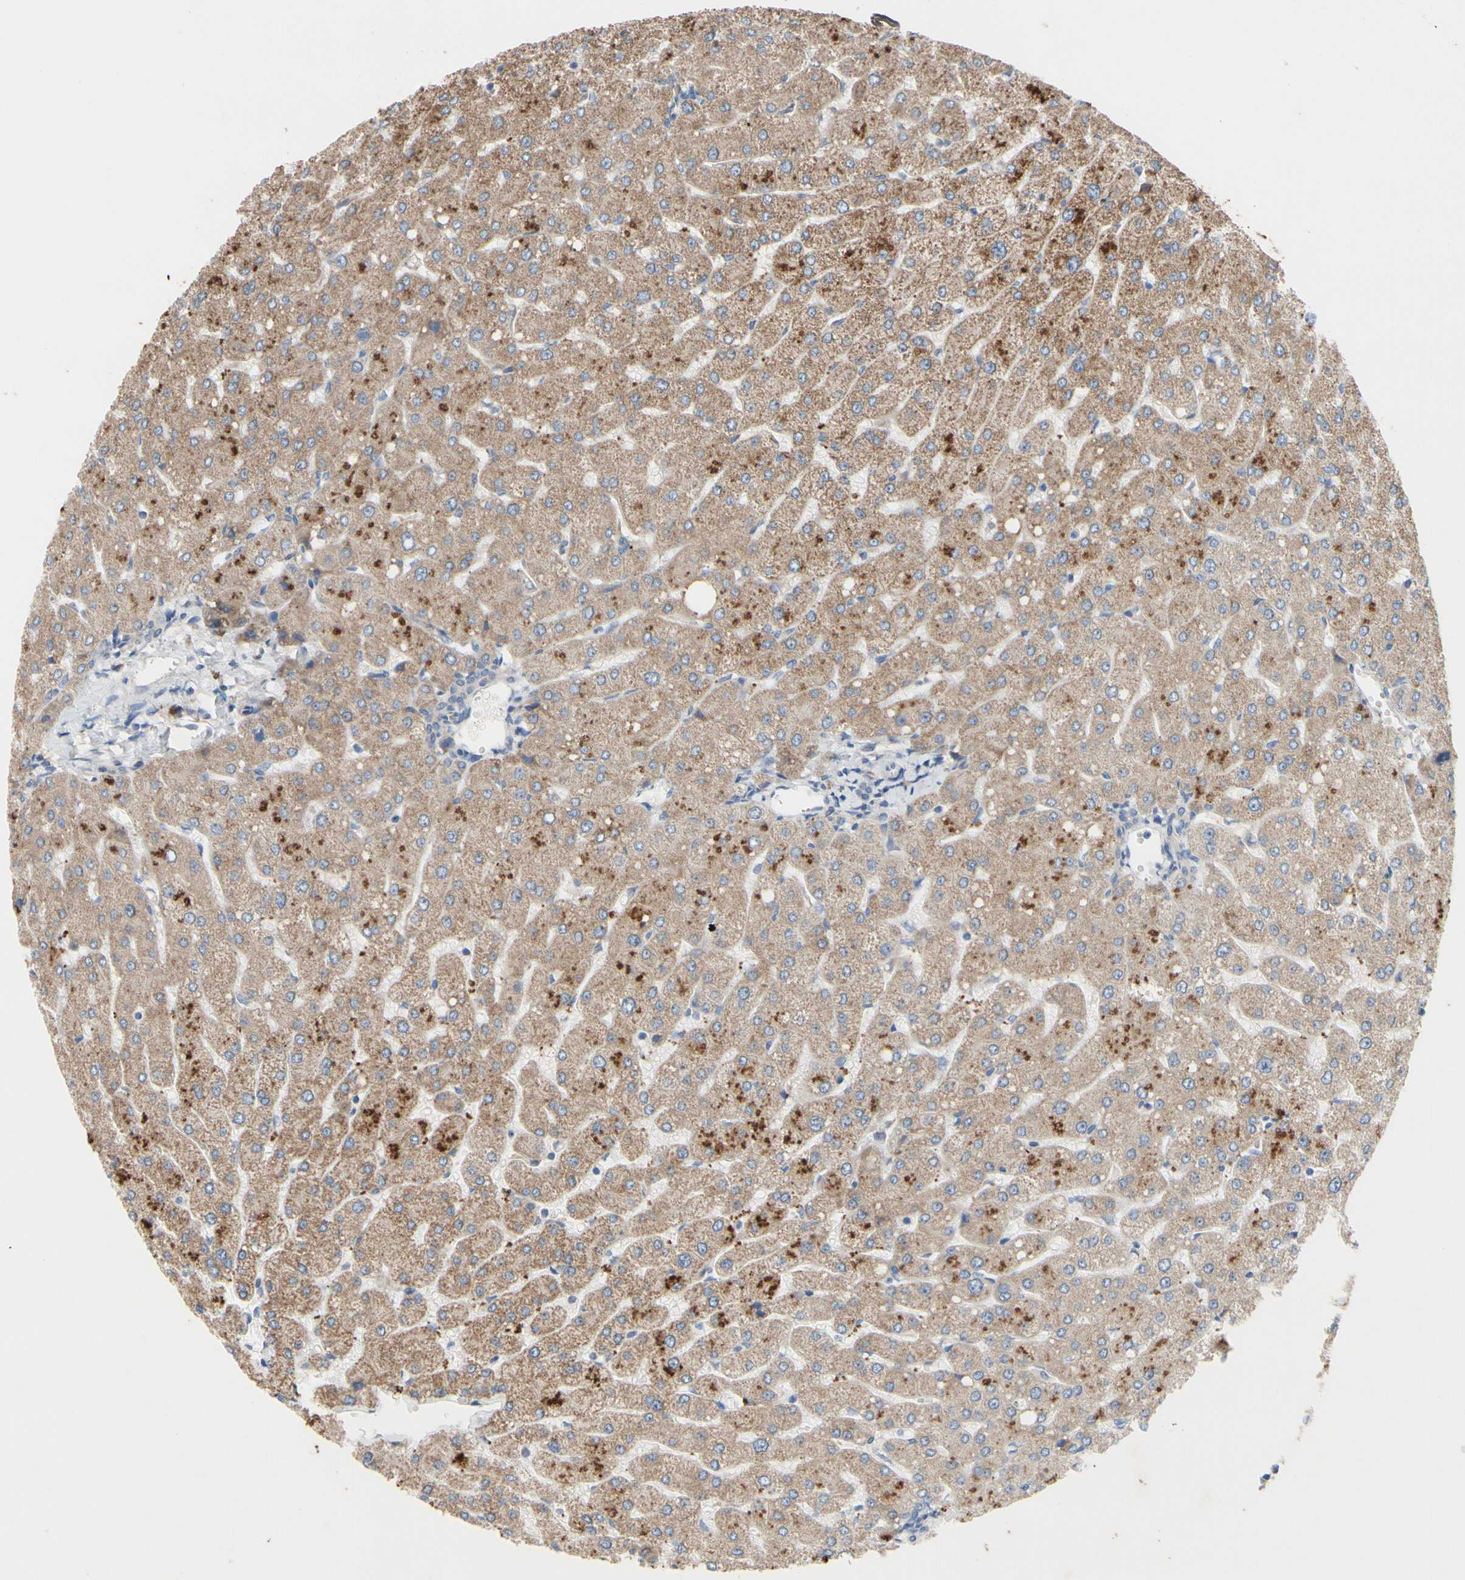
{"staining": {"intensity": "negative", "quantity": "none", "location": "none"}, "tissue": "liver", "cell_type": "Cholangiocytes", "image_type": "normal", "snomed": [{"axis": "morphology", "description": "Normal tissue, NOS"}, {"axis": "topography", "description": "Liver"}], "caption": "Immunohistochemical staining of normal human liver exhibits no significant staining in cholangiocytes.", "gene": "TTC14", "patient": {"sex": "male", "age": 55}}